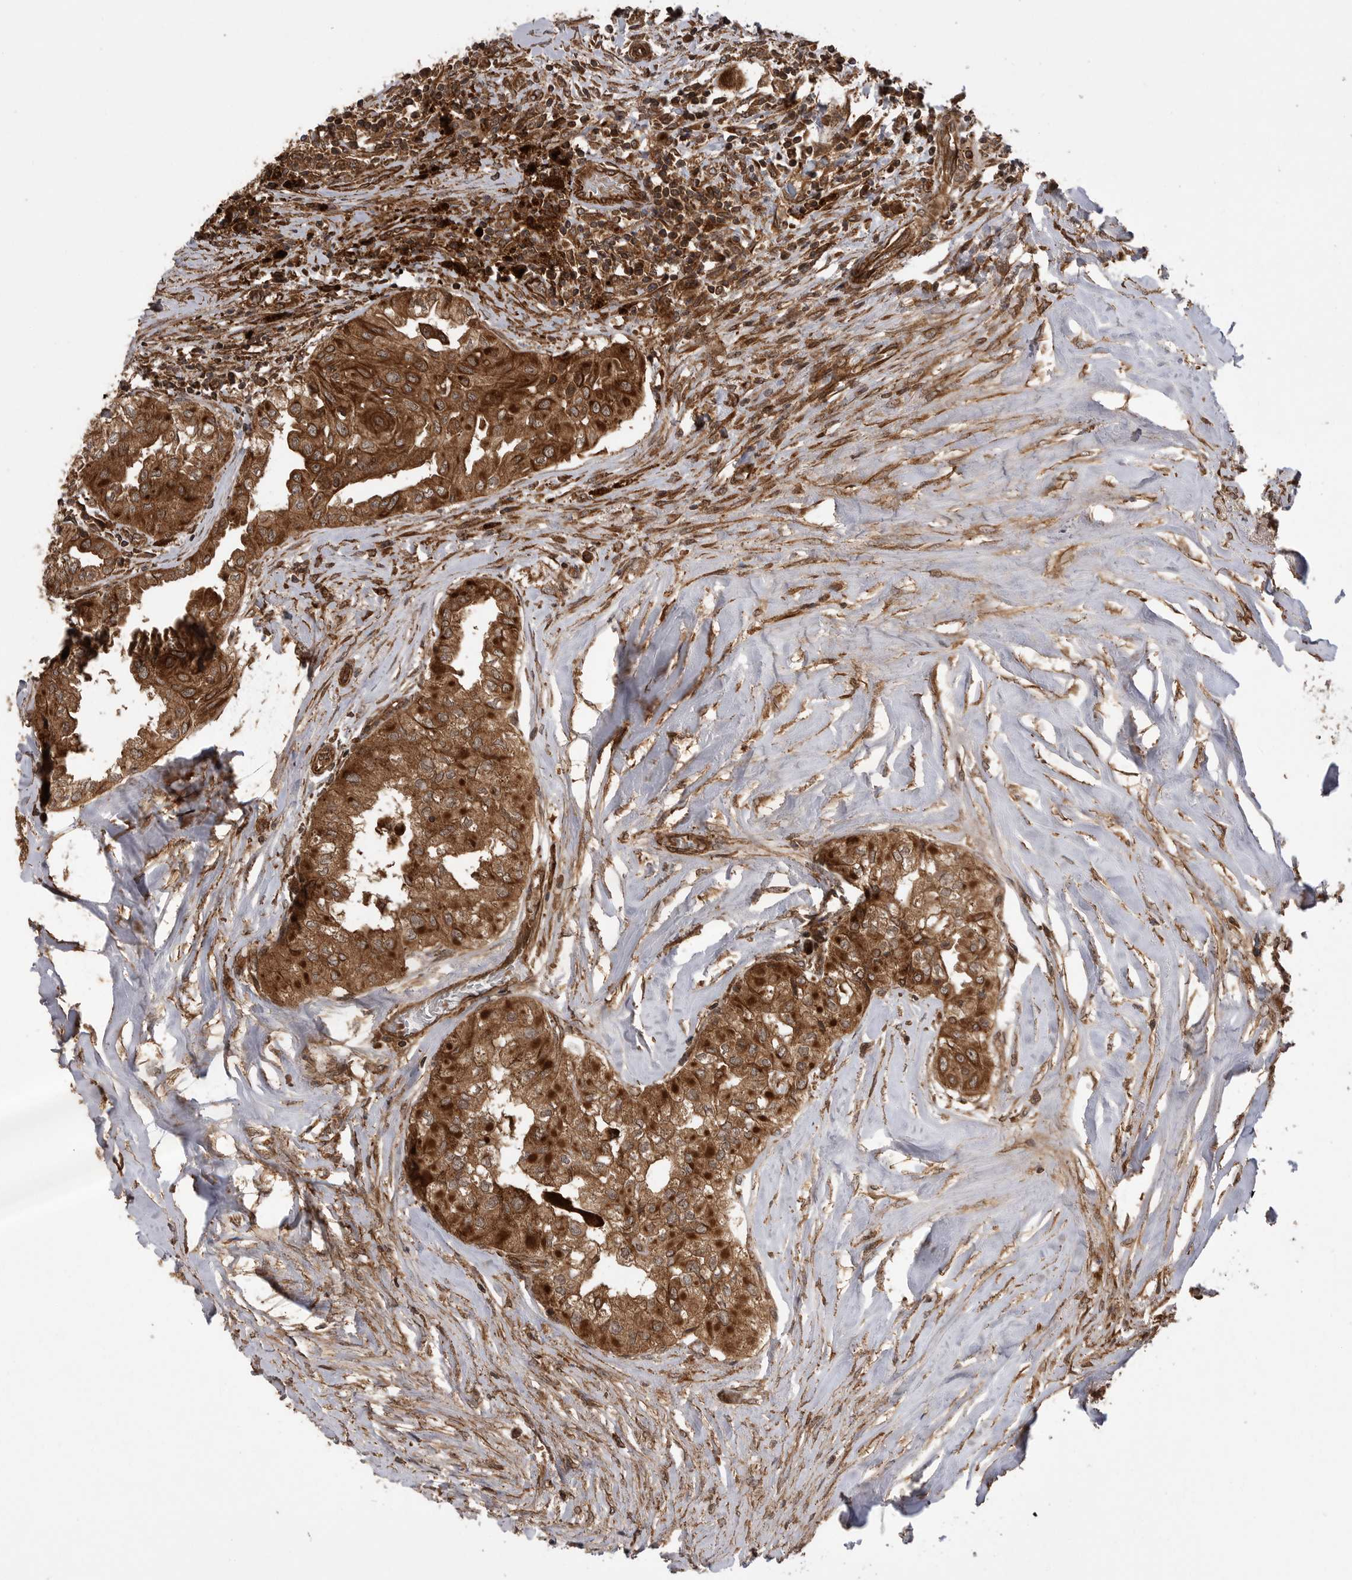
{"staining": {"intensity": "strong", "quantity": ">75%", "location": "cytoplasmic/membranous"}, "tissue": "thyroid cancer", "cell_type": "Tumor cells", "image_type": "cancer", "snomed": [{"axis": "morphology", "description": "Papillary adenocarcinoma, NOS"}, {"axis": "topography", "description": "Thyroid gland"}], "caption": "Immunohistochemistry (DAB (3,3'-diaminobenzidine)) staining of thyroid papillary adenocarcinoma reveals strong cytoplasmic/membranous protein positivity in about >75% of tumor cells.", "gene": "PRDX4", "patient": {"sex": "female", "age": 59}}